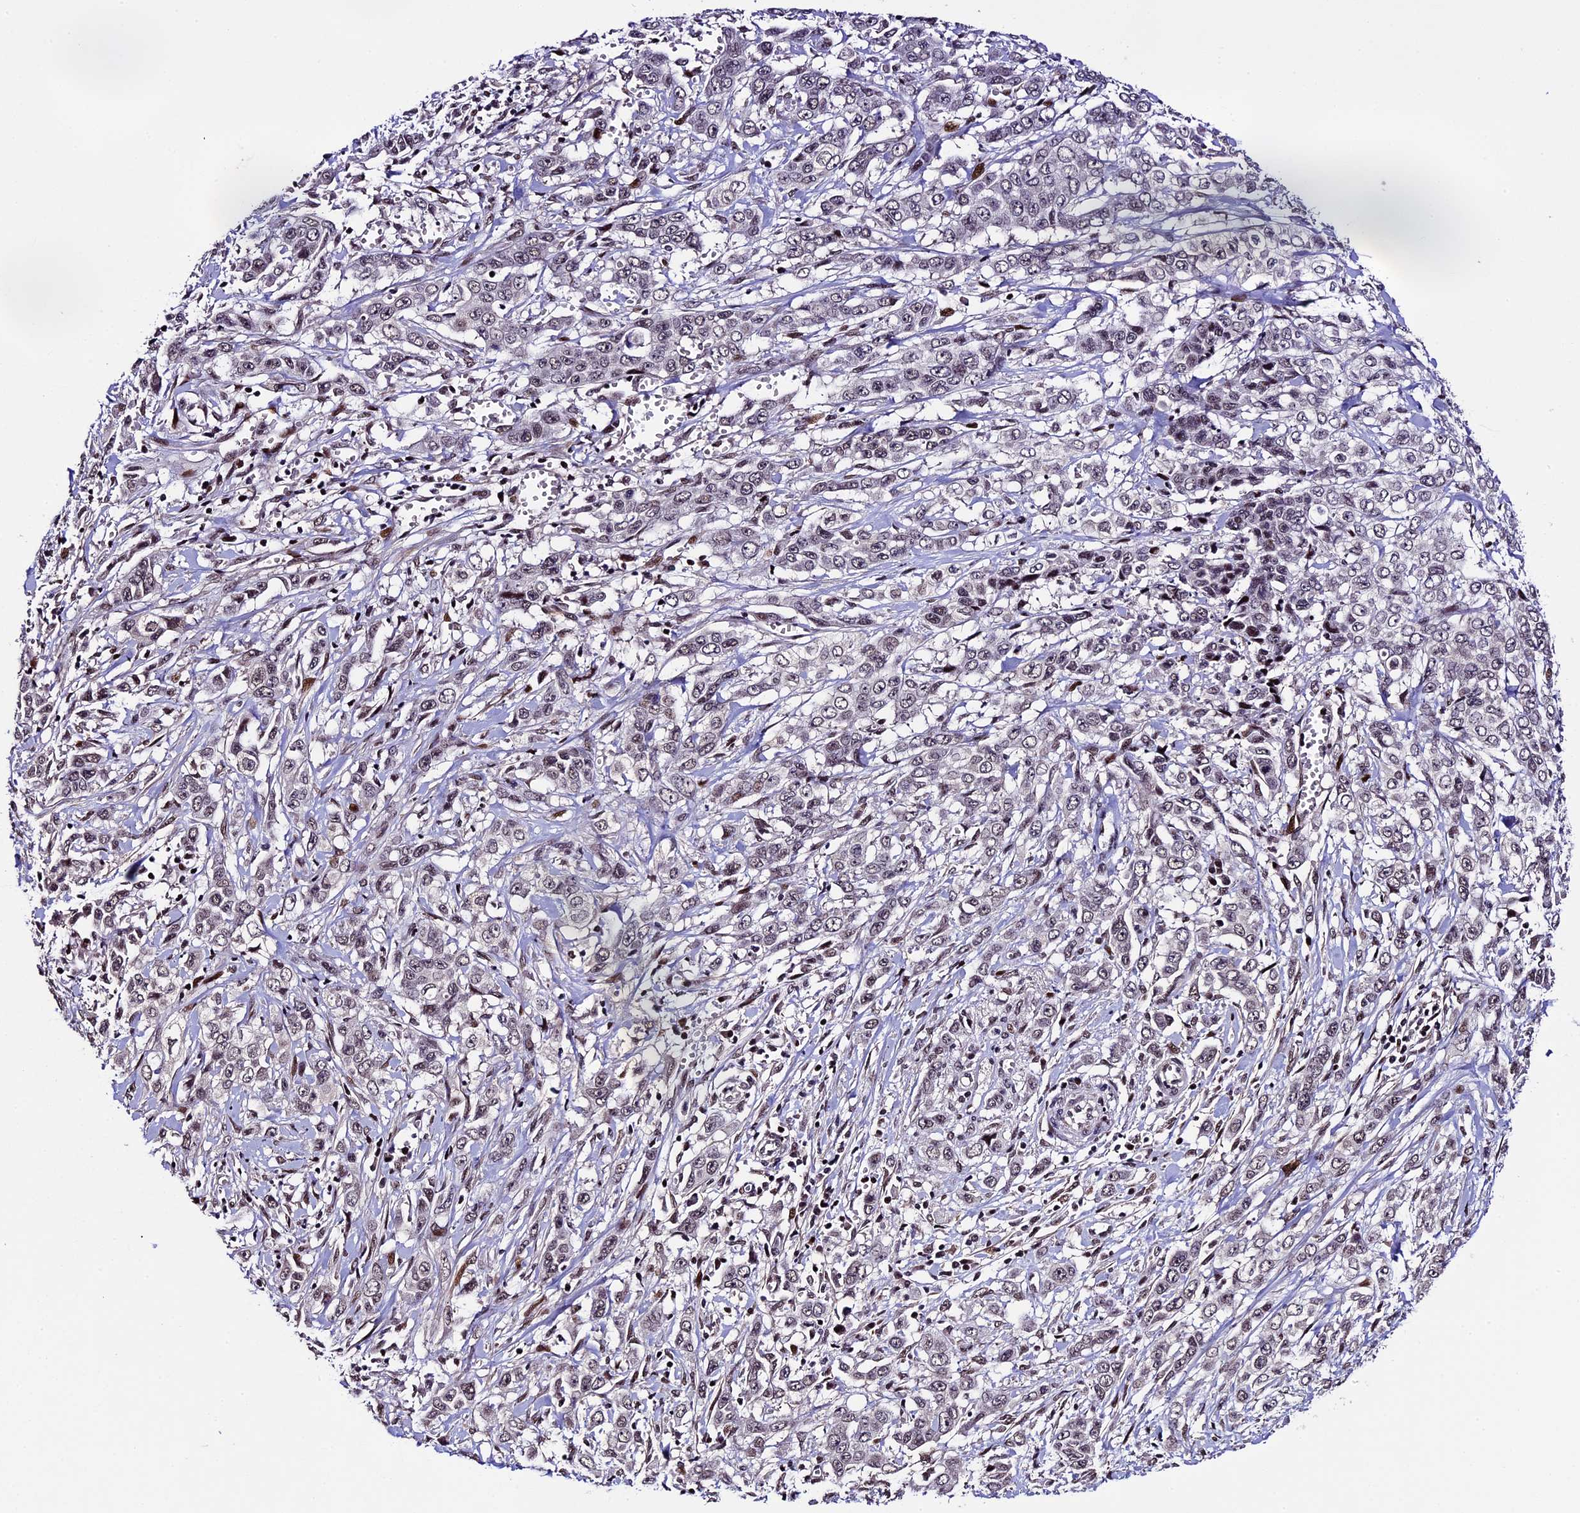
{"staining": {"intensity": "weak", "quantity": "25%-75%", "location": "nuclear"}, "tissue": "stomach cancer", "cell_type": "Tumor cells", "image_type": "cancer", "snomed": [{"axis": "morphology", "description": "Adenocarcinoma, NOS"}, {"axis": "topography", "description": "Stomach, upper"}], "caption": "Immunohistochemical staining of human stomach cancer (adenocarcinoma) displays low levels of weak nuclear staining in approximately 25%-75% of tumor cells.", "gene": "TCP11L2", "patient": {"sex": "male", "age": 62}}